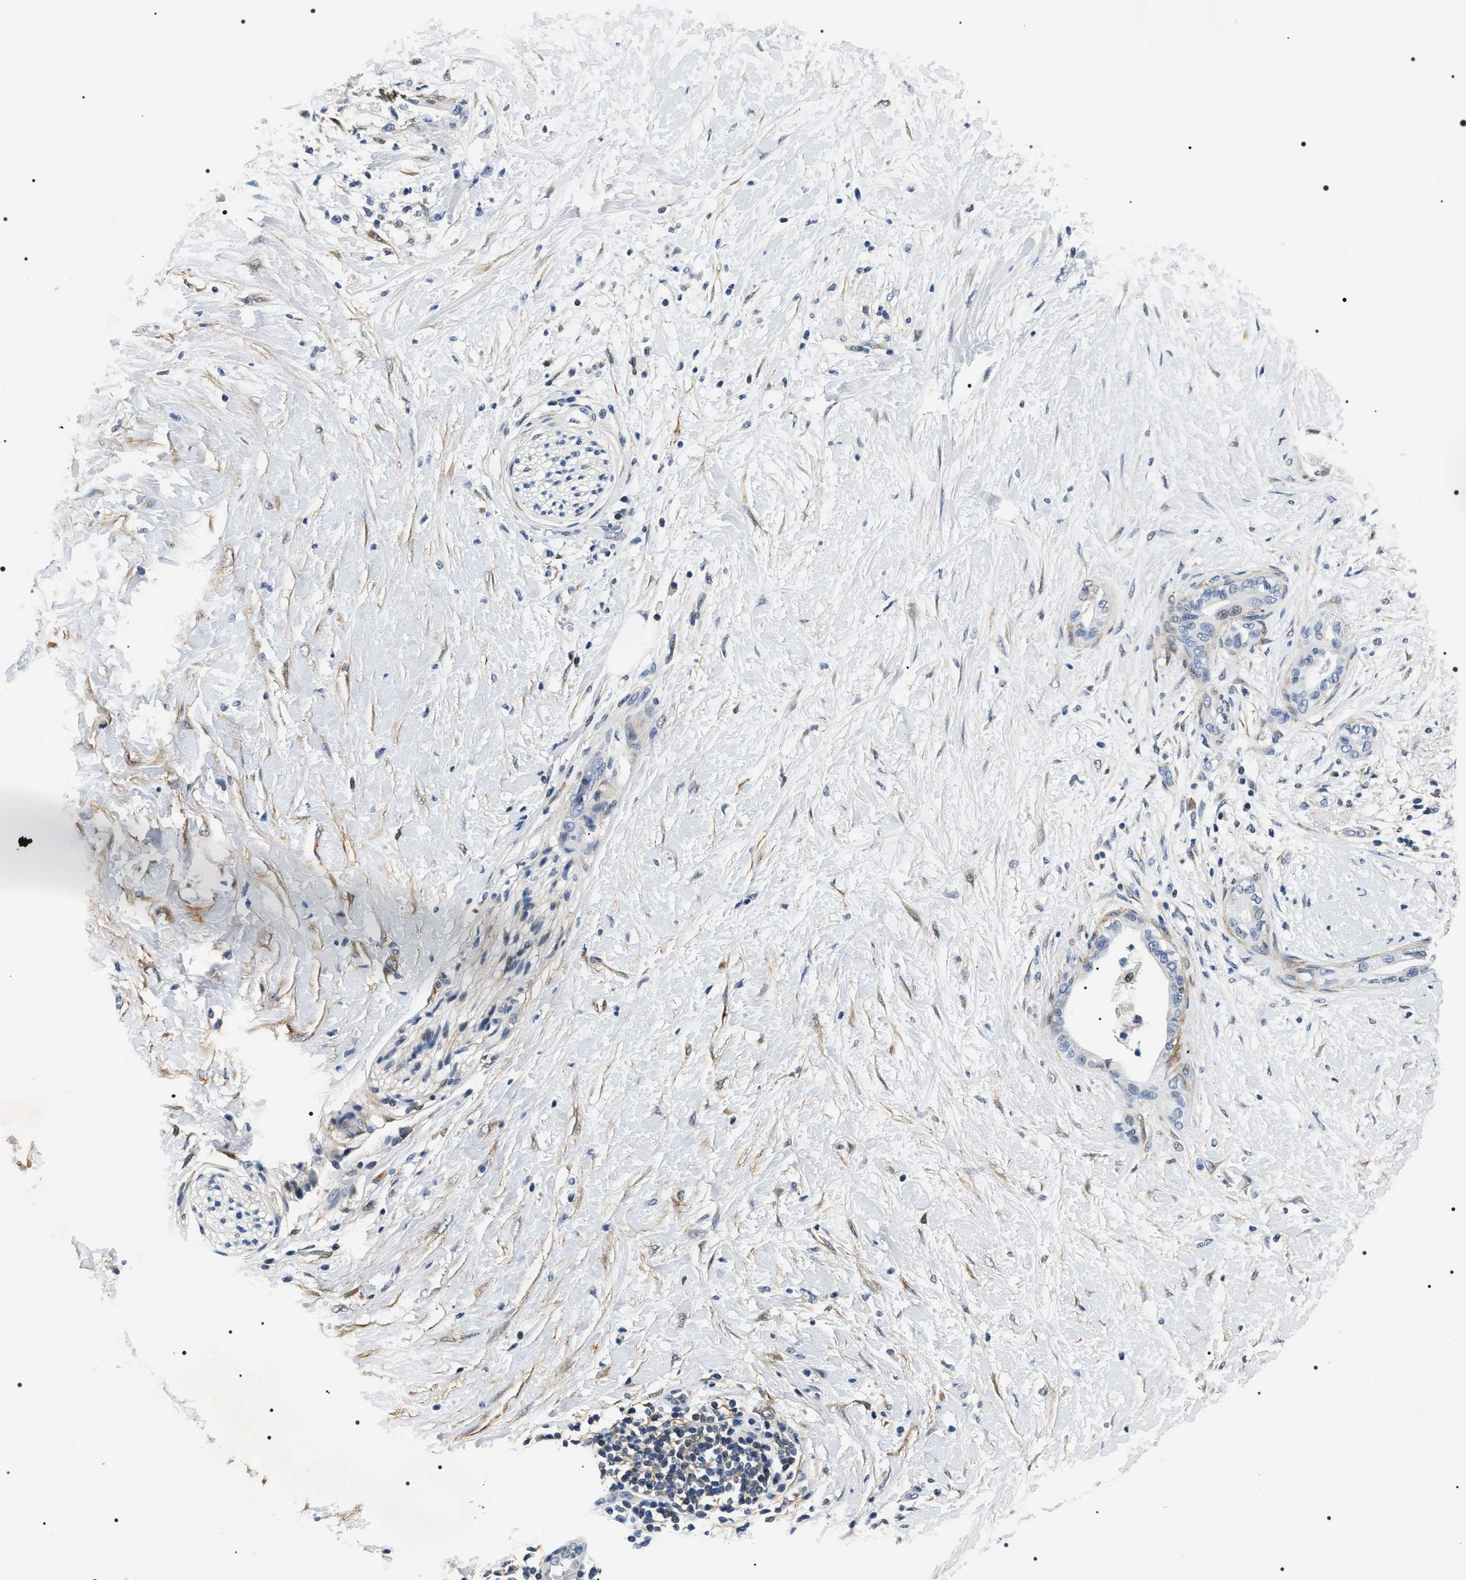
{"staining": {"intensity": "negative", "quantity": "none", "location": "none"}, "tissue": "pancreatic cancer", "cell_type": "Tumor cells", "image_type": "cancer", "snomed": [{"axis": "morphology", "description": "Adenocarcinoma, NOS"}, {"axis": "topography", "description": "Pancreas"}], "caption": "Immunohistochemistry (IHC) of pancreatic cancer (adenocarcinoma) reveals no staining in tumor cells.", "gene": "BAG2", "patient": {"sex": "female", "age": 60}}